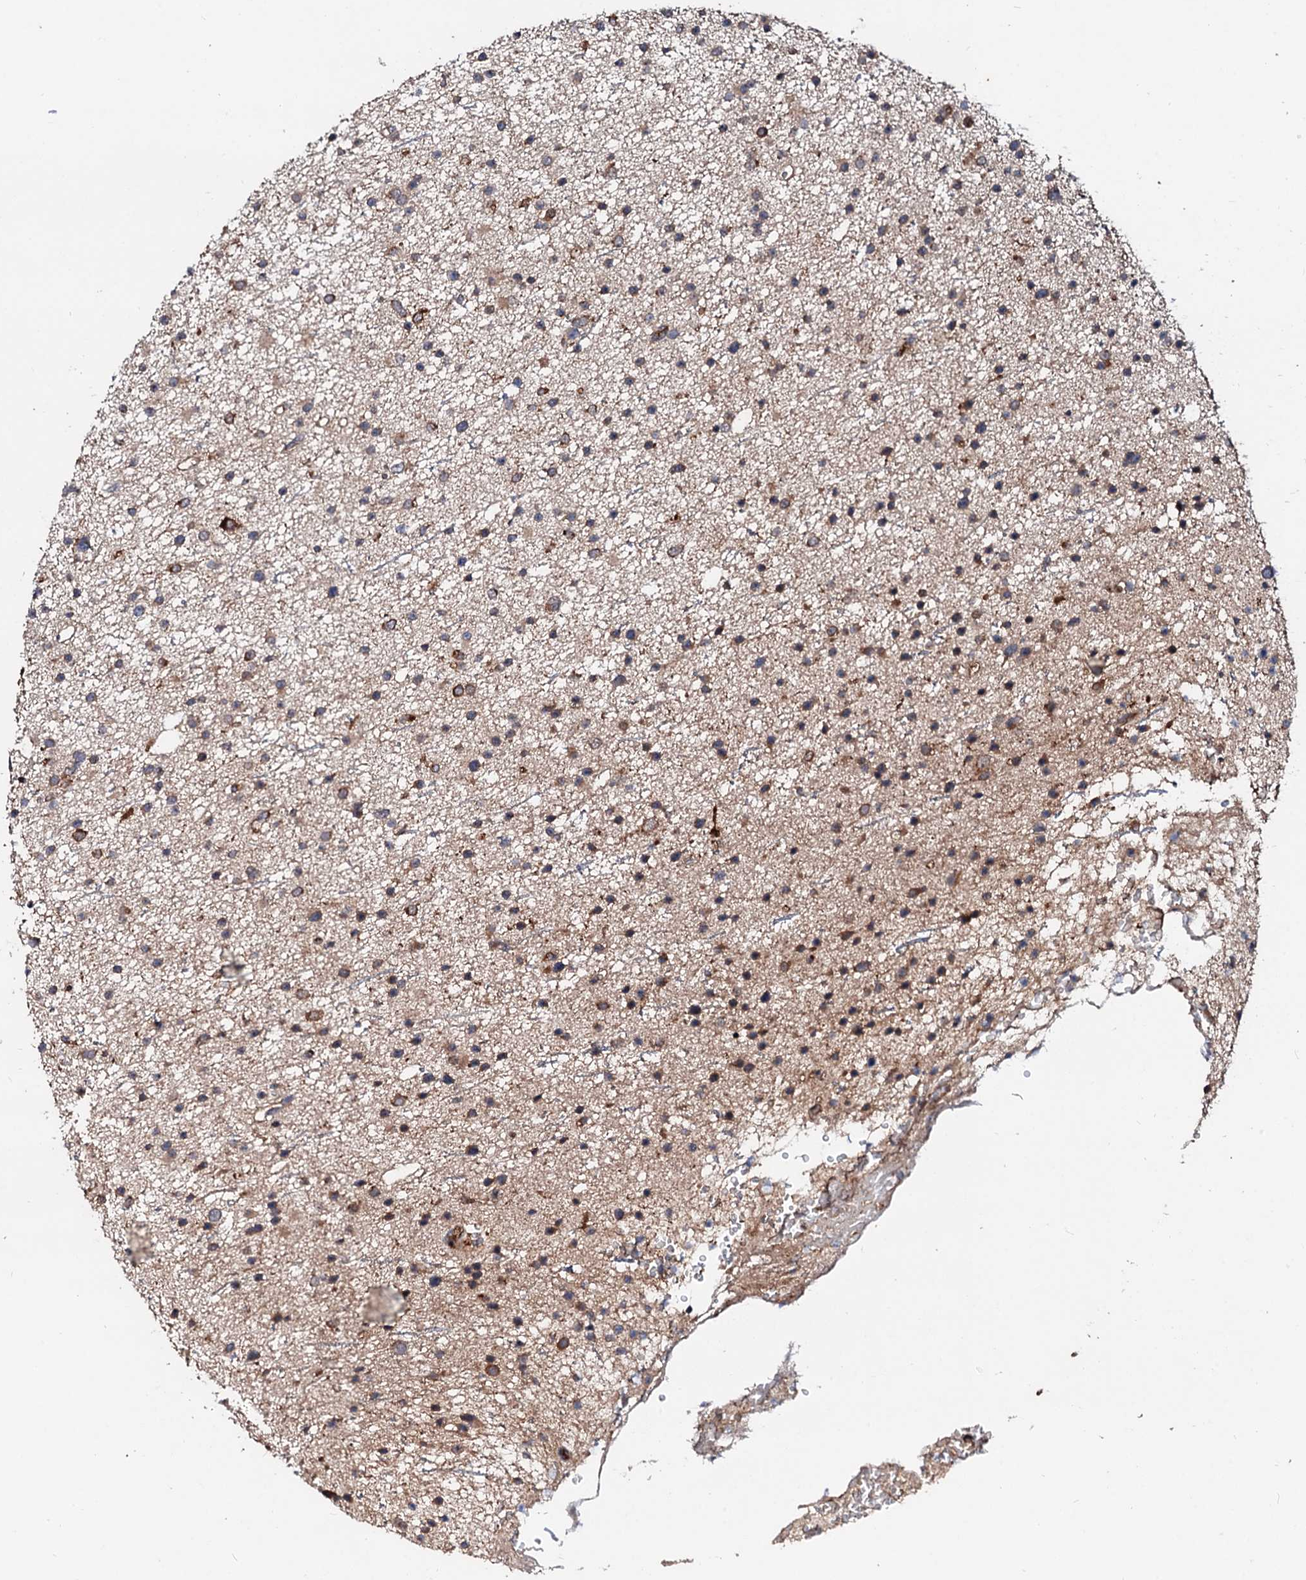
{"staining": {"intensity": "moderate", "quantity": ">75%", "location": "cytoplasmic/membranous"}, "tissue": "glioma", "cell_type": "Tumor cells", "image_type": "cancer", "snomed": [{"axis": "morphology", "description": "Glioma, malignant, Low grade"}, {"axis": "topography", "description": "Cerebral cortex"}], "caption": "DAB (3,3'-diaminobenzidine) immunohistochemical staining of human glioma shows moderate cytoplasmic/membranous protein staining in approximately >75% of tumor cells.", "gene": "EXTL1", "patient": {"sex": "female", "age": 39}}